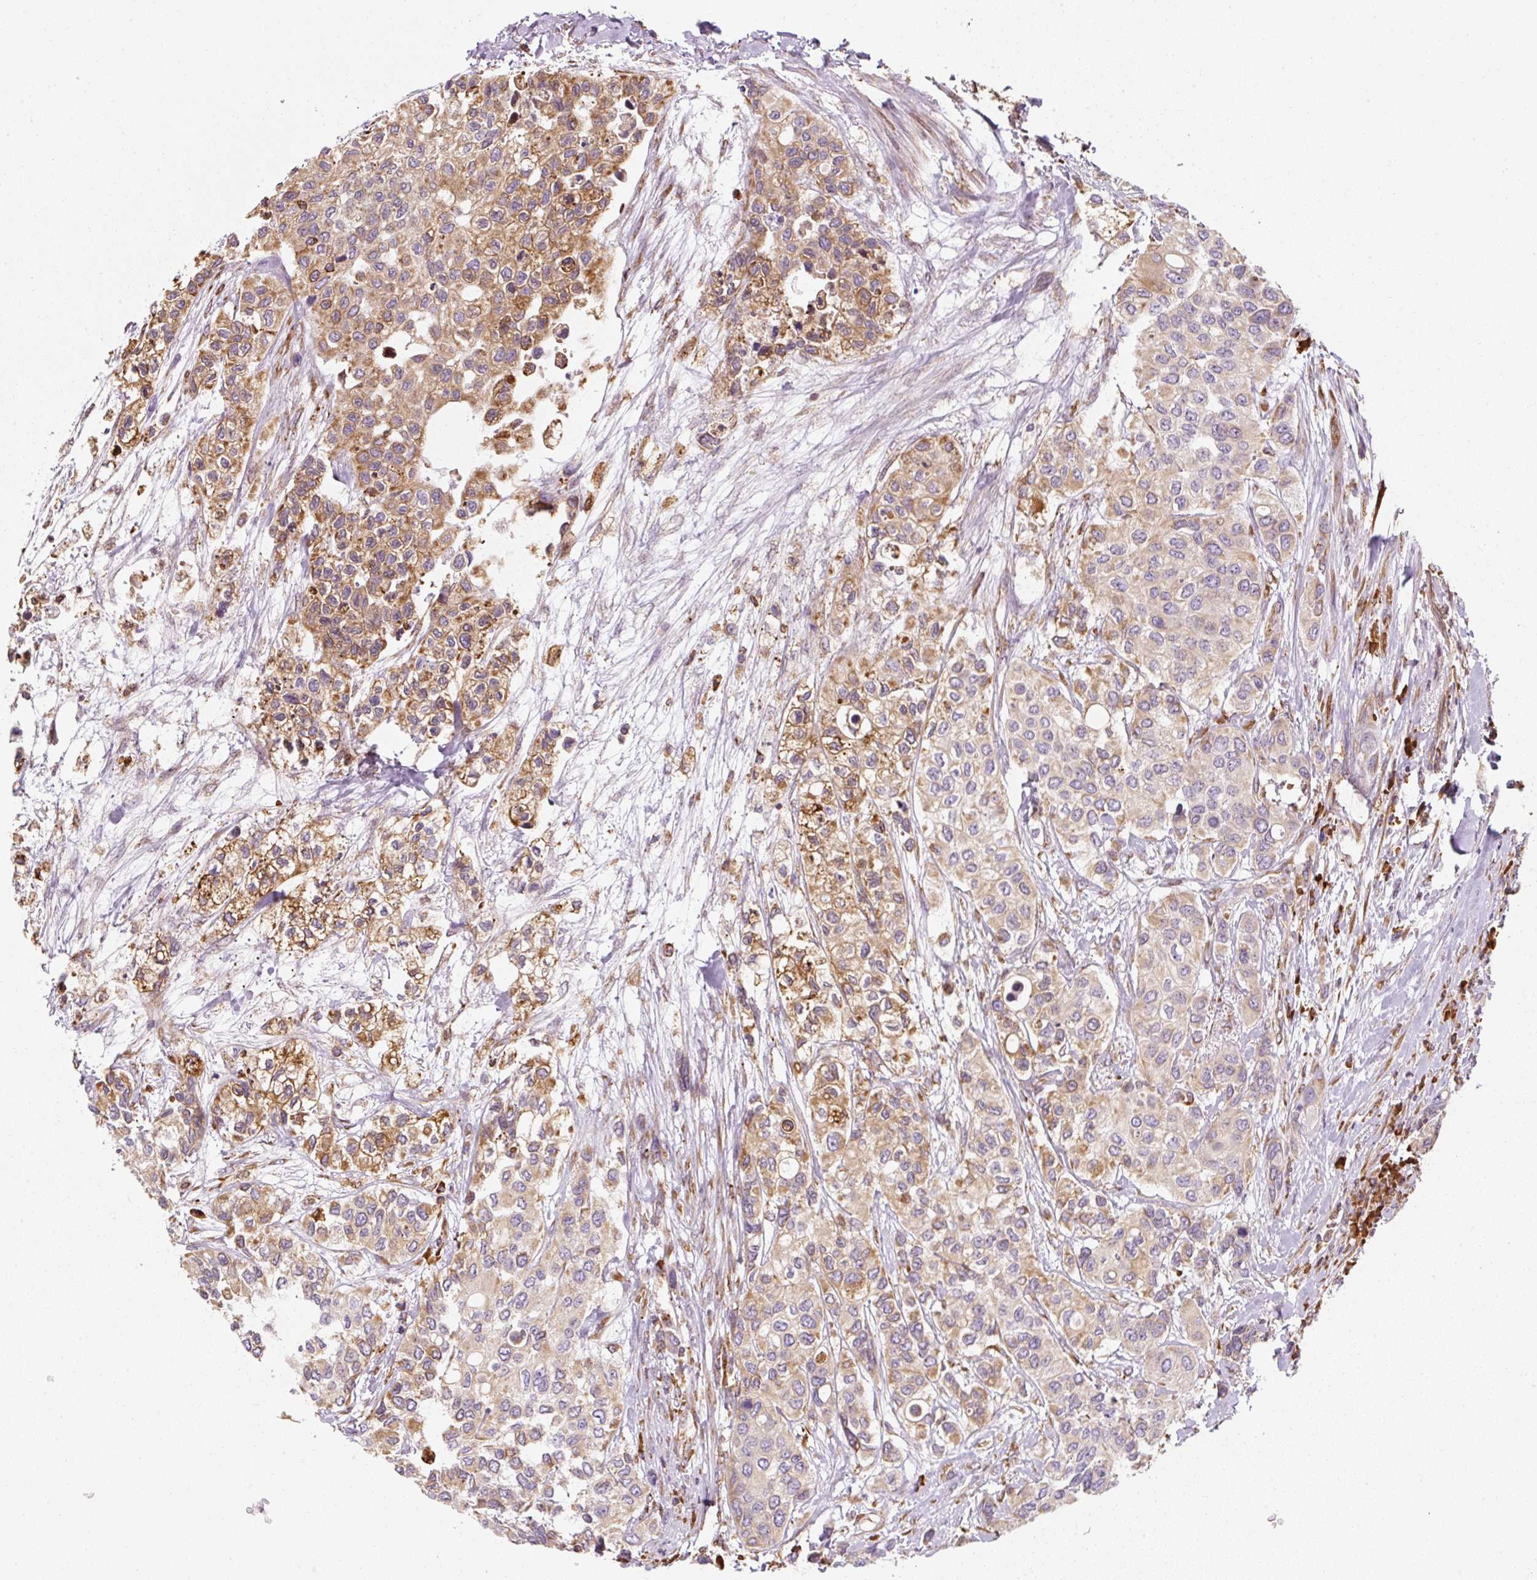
{"staining": {"intensity": "moderate", "quantity": ">75%", "location": "cytoplasmic/membranous"}, "tissue": "urothelial cancer", "cell_type": "Tumor cells", "image_type": "cancer", "snomed": [{"axis": "morphology", "description": "Normal tissue, NOS"}, {"axis": "morphology", "description": "Urothelial carcinoma, High grade"}, {"axis": "topography", "description": "Vascular tissue"}, {"axis": "topography", "description": "Urinary bladder"}], "caption": "Moderate cytoplasmic/membranous protein staining is identified in about >75% of tumor cells in urothelial carcinoma (high-grade).", "gene": "PRKCSH", "patient": {"sex": "female", "age": 56}}